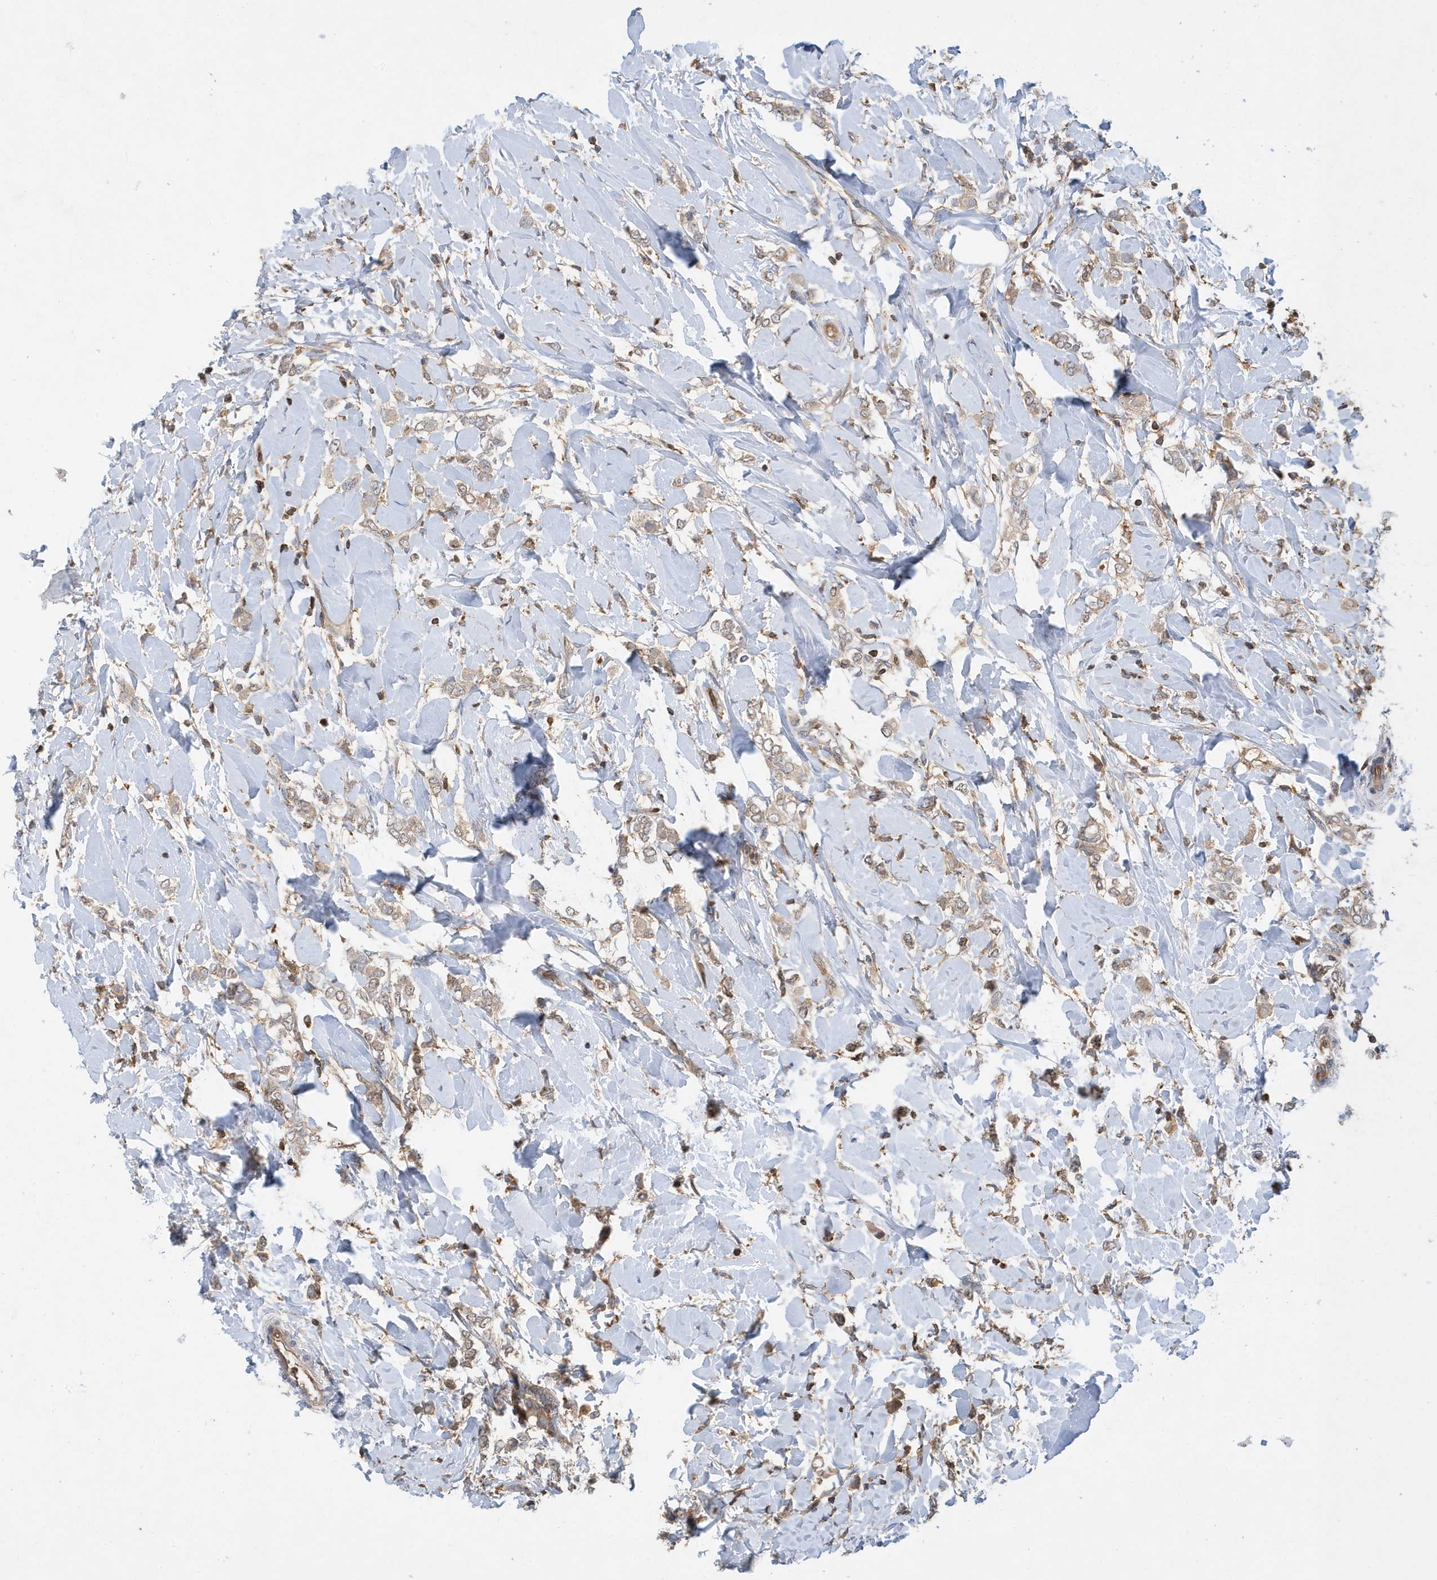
{"staining": {"intensity": "moderate", "quantity": ">75%", "location": "cytoplasmic/membranous"}, "tissue": "breast cancer", "cell_type": "Tumor cells", "image_type": "cancer", "snomed": [{"axis": "morphology", "description": "Normal tissue, NOS"}, {"axis": "morphology", "description": "Lobular carcinoma"}, {"axis": "topography", "description": "Breast"}], "caption": "Immunohistochemical staining of human lobular carcinoma (breast) reveals moderate cytoplasmic/membranous protein staining in approximately >75% of tumor cells.", "gene": "LAPTM4A", "patient": {"sex": "female", "age": 47}}